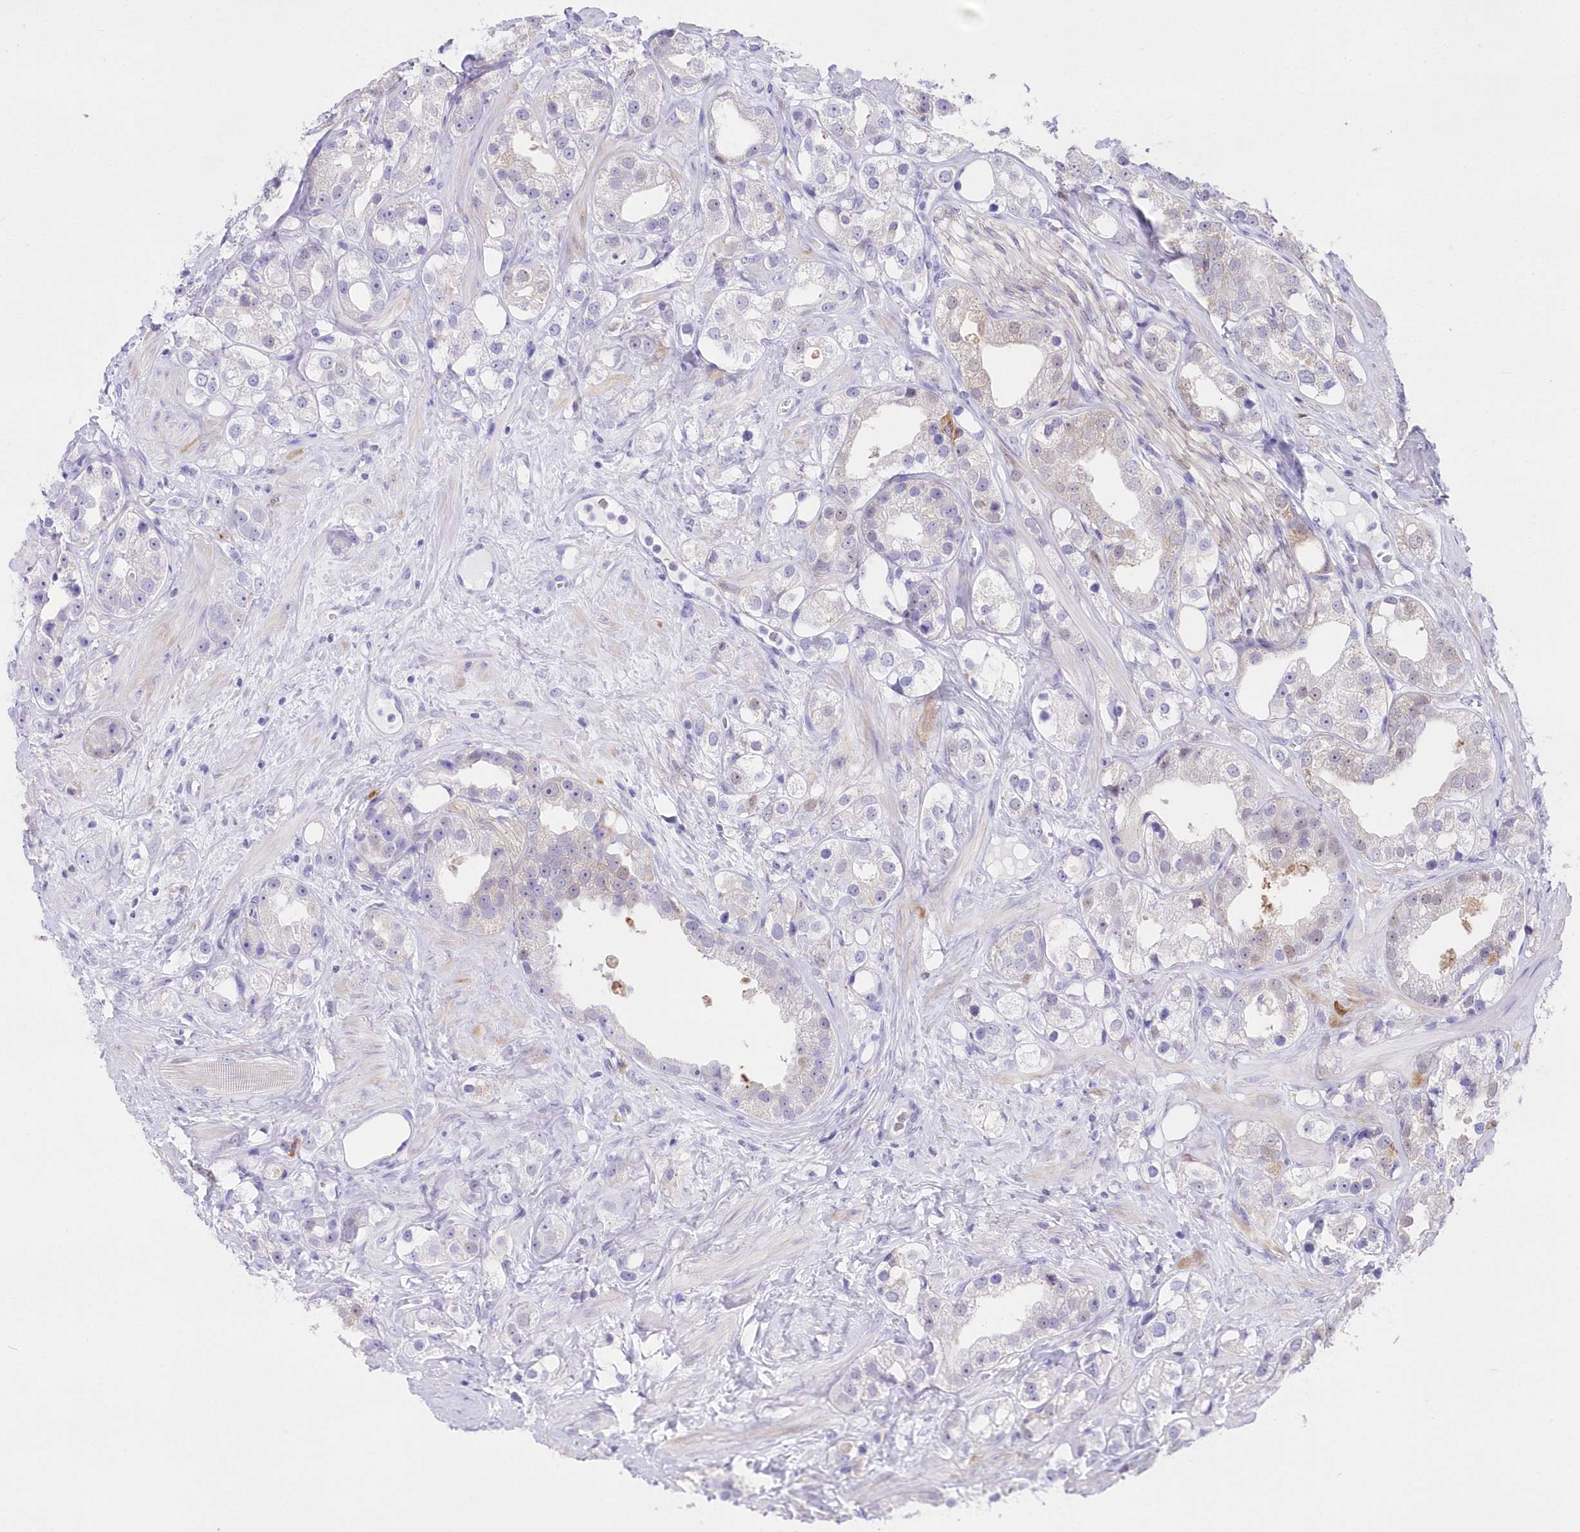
{"staining": {"intensity": "negative", "quantity": "none", "location": "none"}, "tissue": "prostate cancer", "cell_type": "Tumor cells", "image_type": "cancer", "snomed": [{"axis": "morphology", "description": "Adenocarcinoma, NOS"}, {"axis": "topography", "description": "Prostate"}], "caption": "A histopathology image of human prostate cancer (adenocarcinoma) is negative for staining in tumor cells.", "gene": "DNAJC19", "patient": {"sex": "male", "age": 79}}